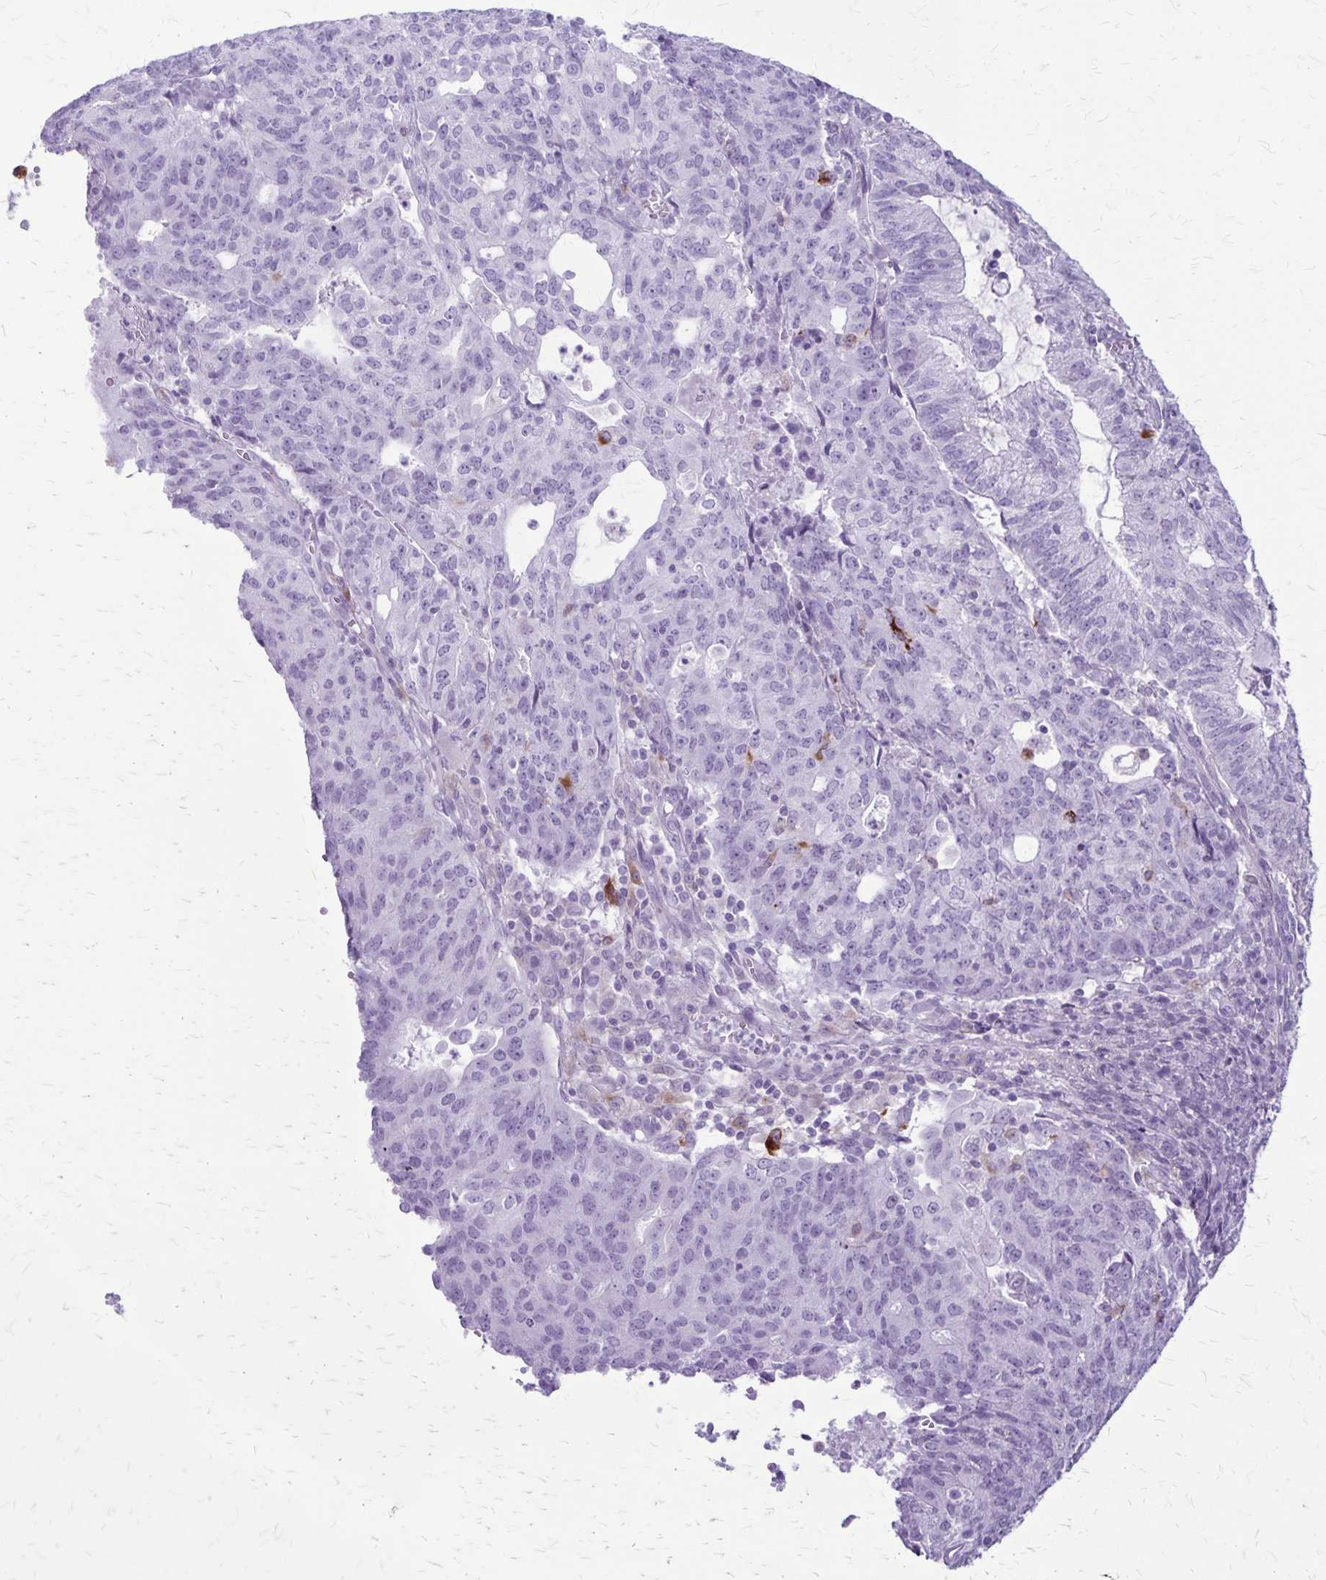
{"staining": {"intensity": "negative", "quantity": "none", "location": "none"}, "tissue": "endometrial cancer", "cell_type": "Tumor cells", "image_type": "cancer", "snomed": [{"axis": "morphology", "description": "Adenocarcinoma, NOS"}, {"axis": "topography", "description": "Endometrium"}], "caption": "Immunohistochemistry (IHC) of human endometrial adenocarcinoma shows no expression in tumor cells.", "gene": "RTN1", "patient": {"sex": "female", "age": 82}}